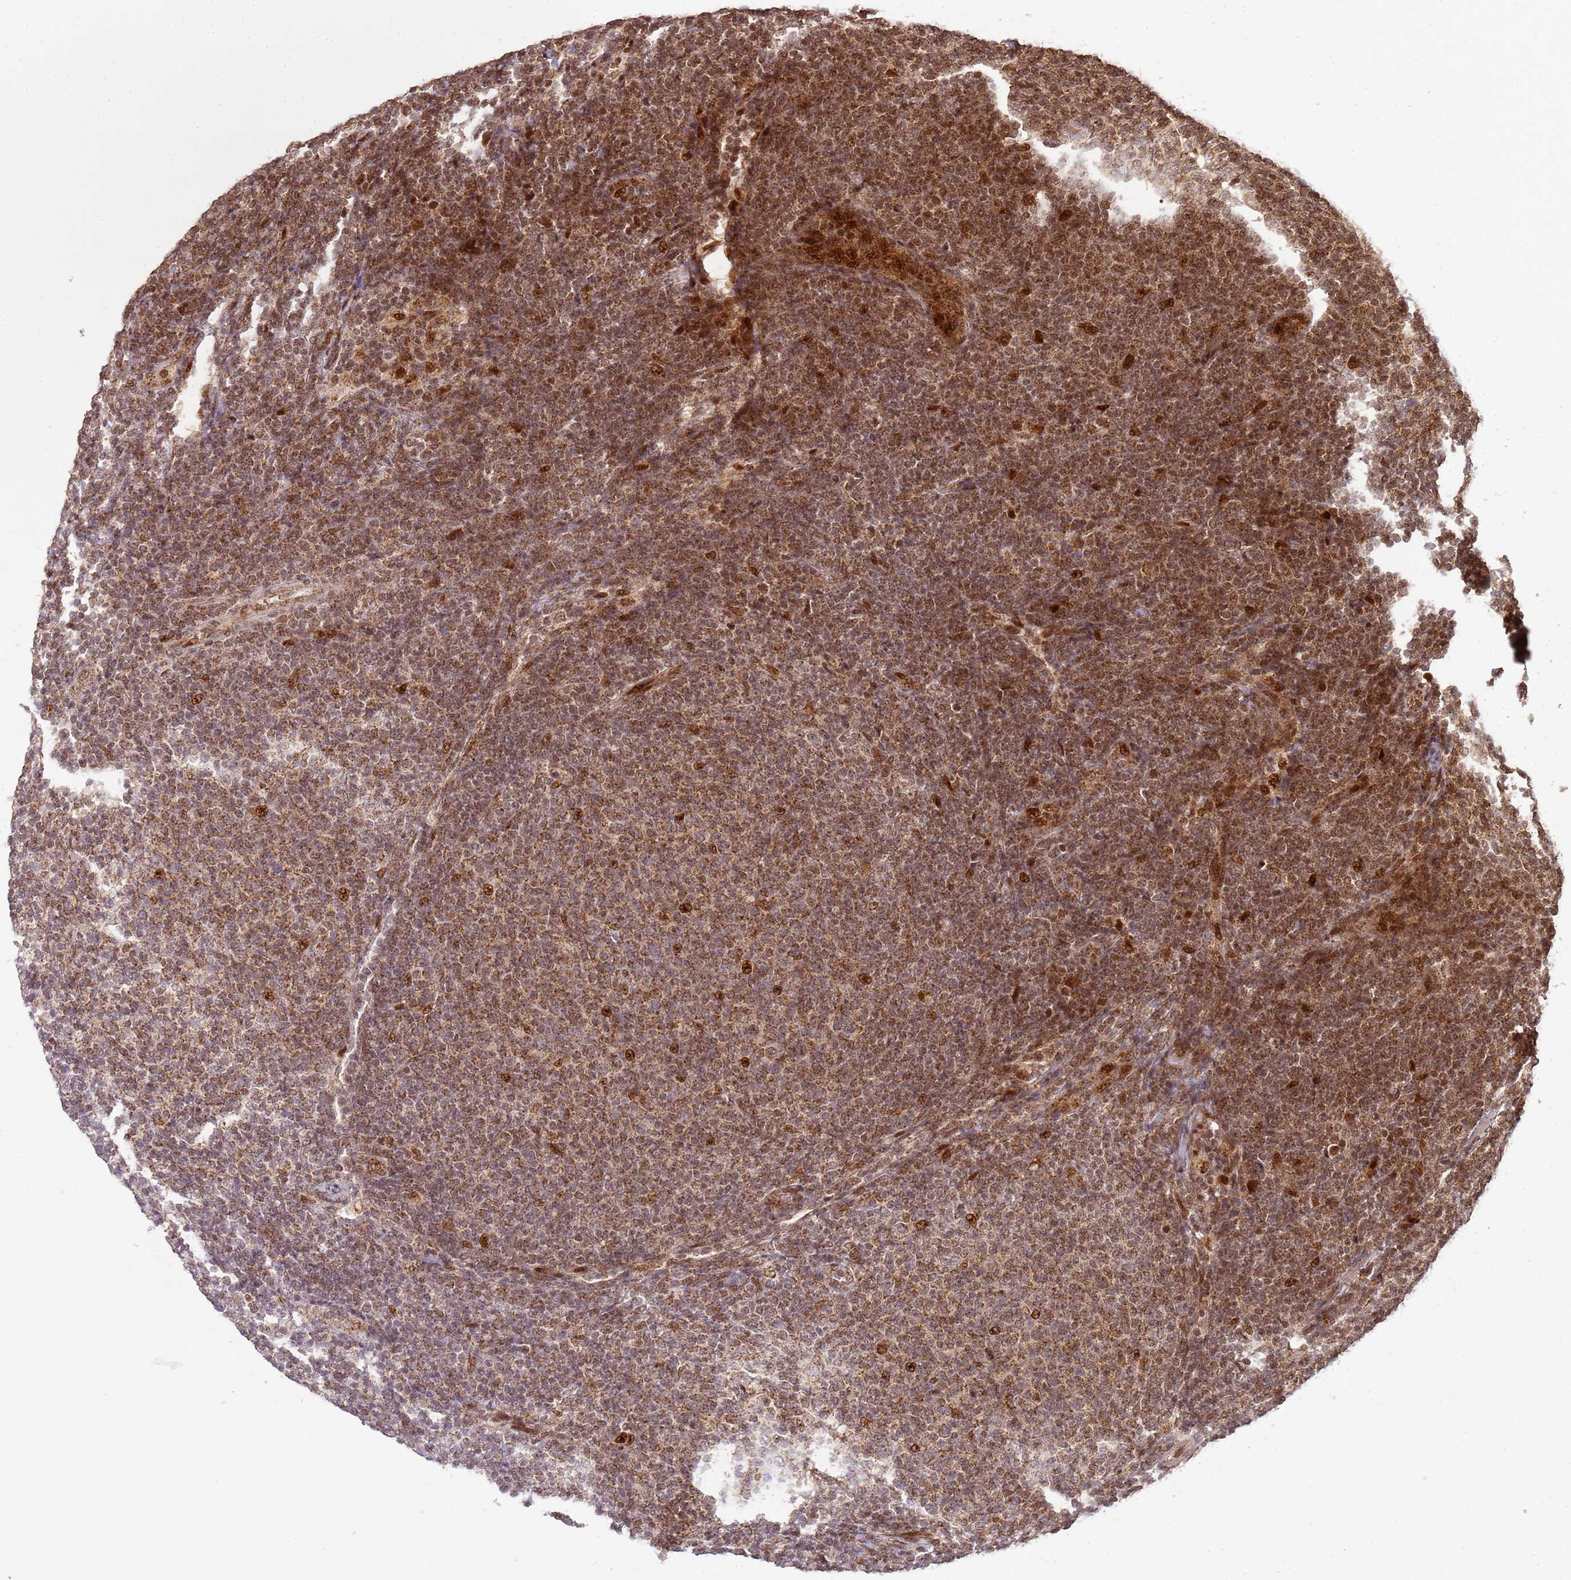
{"staining": {"intensity": "moderate", "quantity": ">75%", "location": "cytoplasmic/membranous,nuclear"}, "tissue": "lymphoma", "cell_type": "Tumor cells", "image_type": "cancer", "snomed": [{"axis": "morphology", "description": "Malignant lymphoma, non-Hodgkin's type, Low grade"}, {"axis": "topography", "description": "Lymph node"}], "caption": "Immunohistochemical staining of human lymphoma reveals medium levels of moderate cytoplasmic/membranous and nuclear expression in about >75% of tumor cells. (Brightfield microscopy of DAB IHC at high magnification).", "gene": "PEX14", "patient": {"sex": "male", "age": 66}}